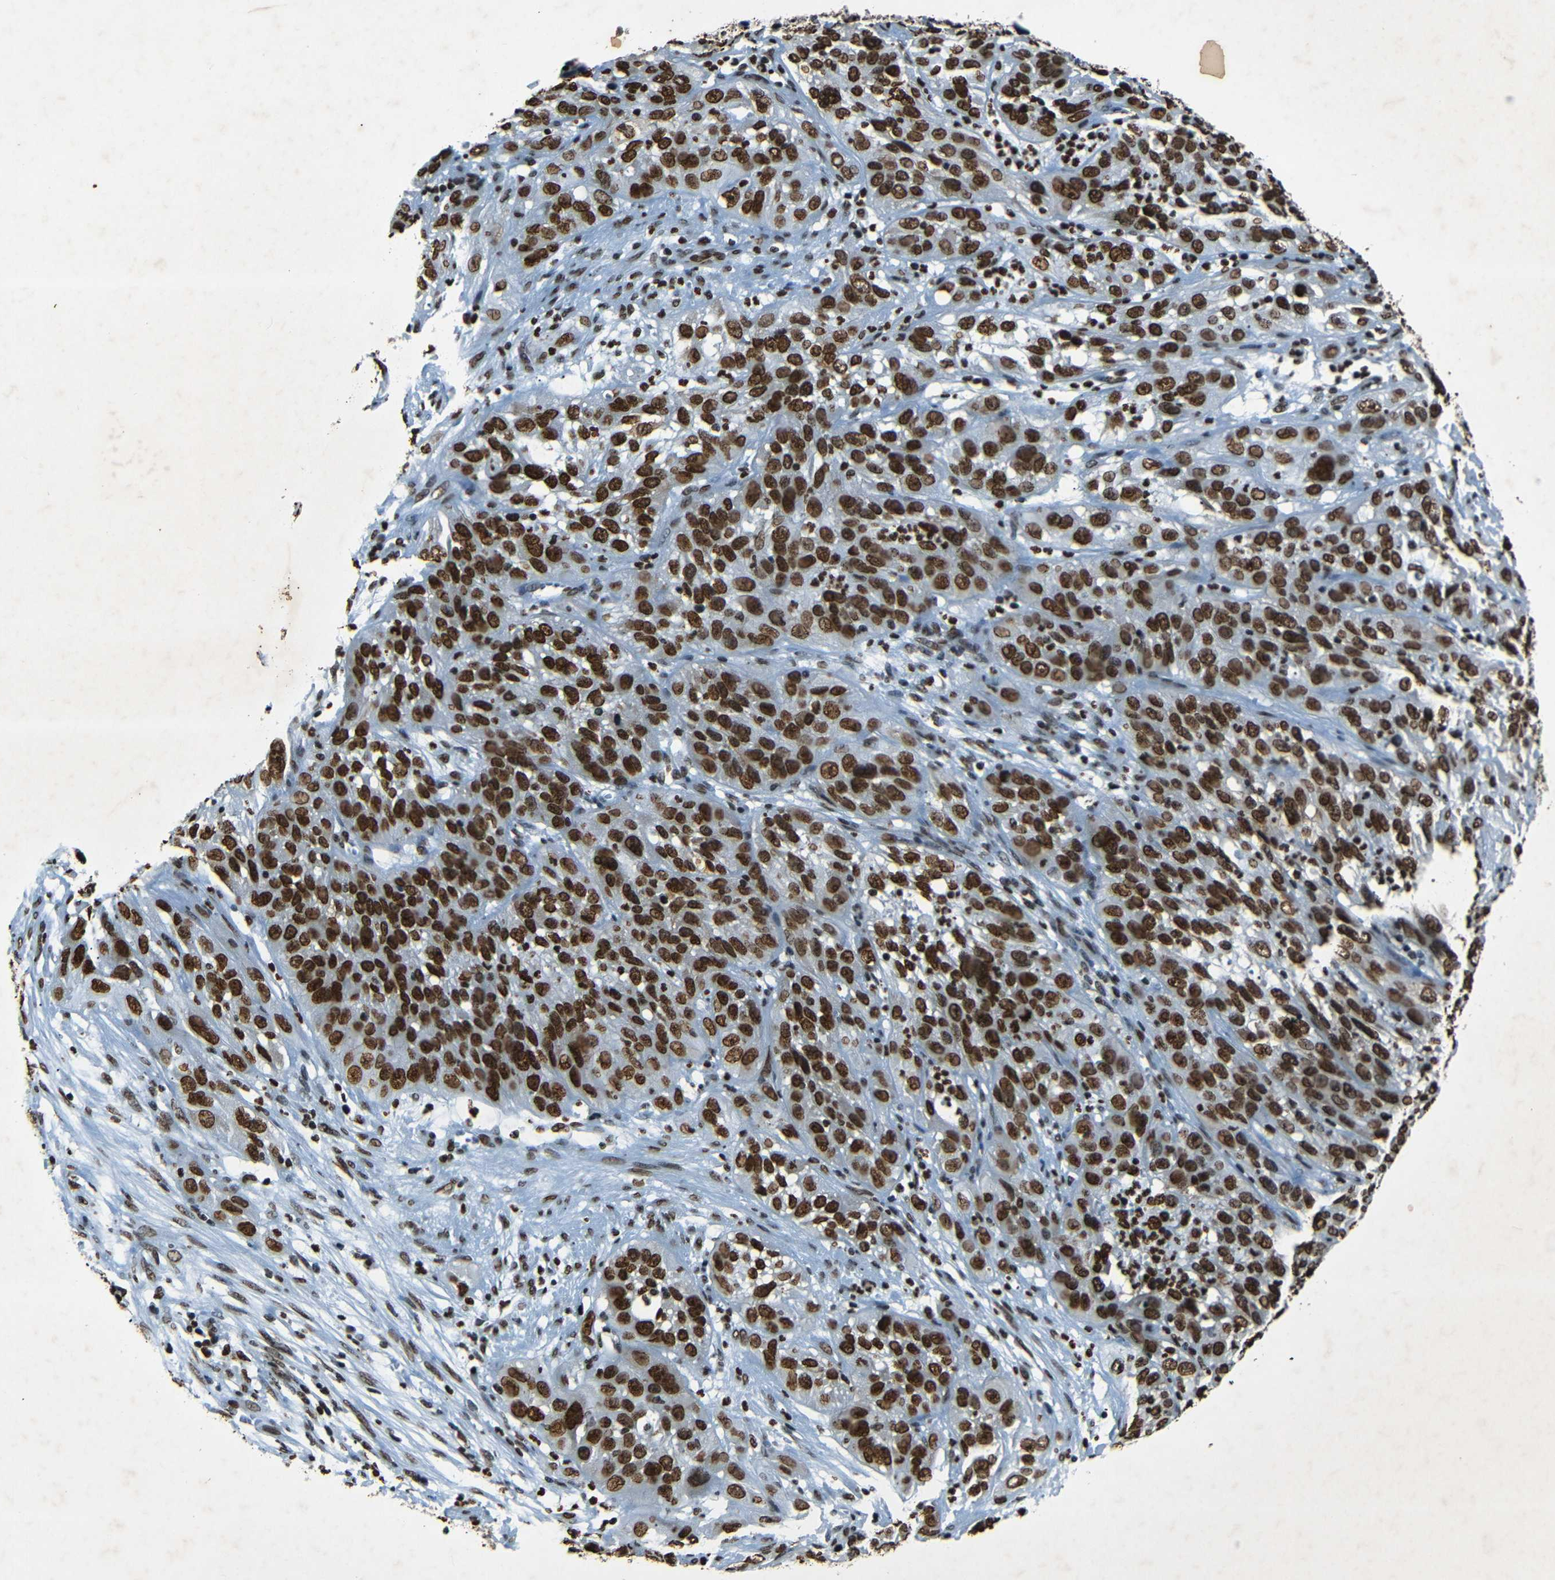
{"staining": {"intensity": "strong", "quantity": ">75%", "location": "nuclear"}, "tissue": "cervical cancer", "cell_type": "Tumor cells", "image_type": "cancer", "snomed": [{"axis": "morphology", "description": "Squamous cell carcinoma, NOS"}, {"axis": "topography", "description": "Cervix"}], "caption": "IHC of squamous cell carcinoma (cervical) exhibits high levels of strong nuclear staining in about >75% of tumor cells.", "gene": "HMGN1", "patient": {"sex": "female", "age": 32}}